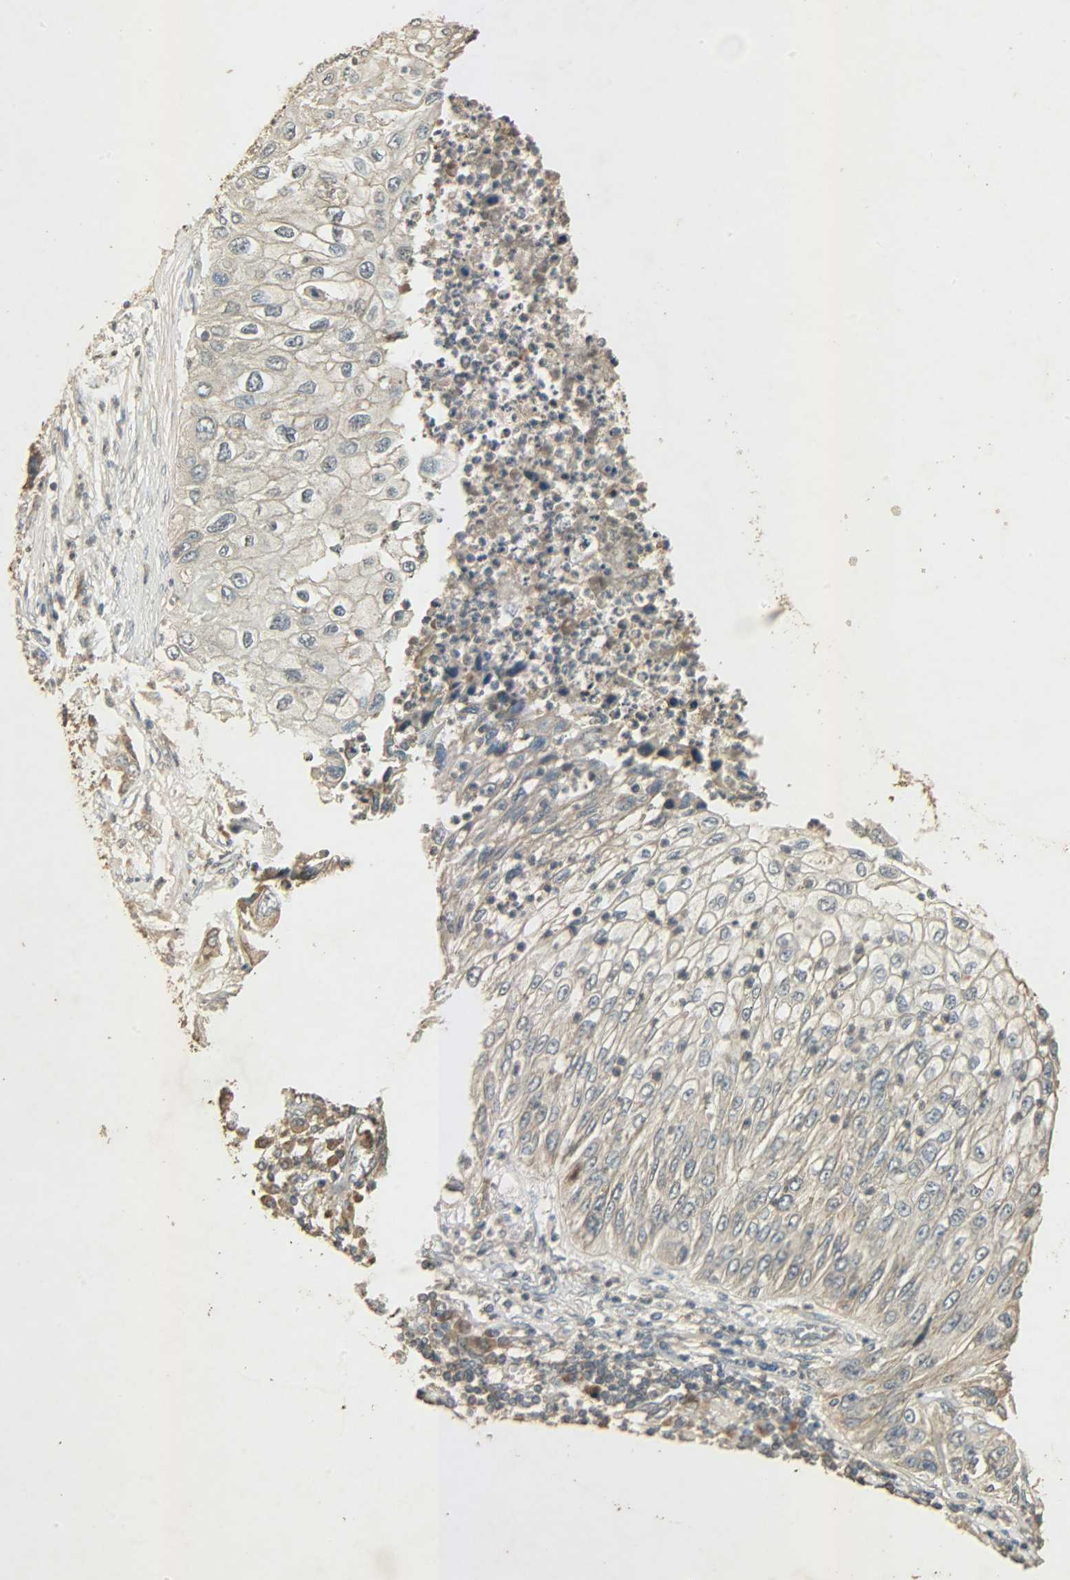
{"staining": {"intensity": "weak", "quantity": ">75%", "location": "cytoplasmic/membranous"}, "tissue": "lung cancer", "cell_type": "Tumor cells", "image_type": "cancer", "snomed": [{"axis": "morphology", "description": "Inflammation, NOS"}, {"axis": "morphology", "description": "Squamous cell carcinoma, NOS"}, {"axis": "topography", "description": "Lymph node"}, {"axis": "topography", "description": "Soft tissue"}, {"axis": "topography", "description": "Lung"}], "caption": "IHC histopathology image of human lung squamous cell carcinoma stained for a protein (brown), which reveals low levels of weak cytoplasmic/membranous positivity in approximately >75% of tumor cells.", "gene": "ATP2B1", "patient": {"sex": "male", "age": 66}}